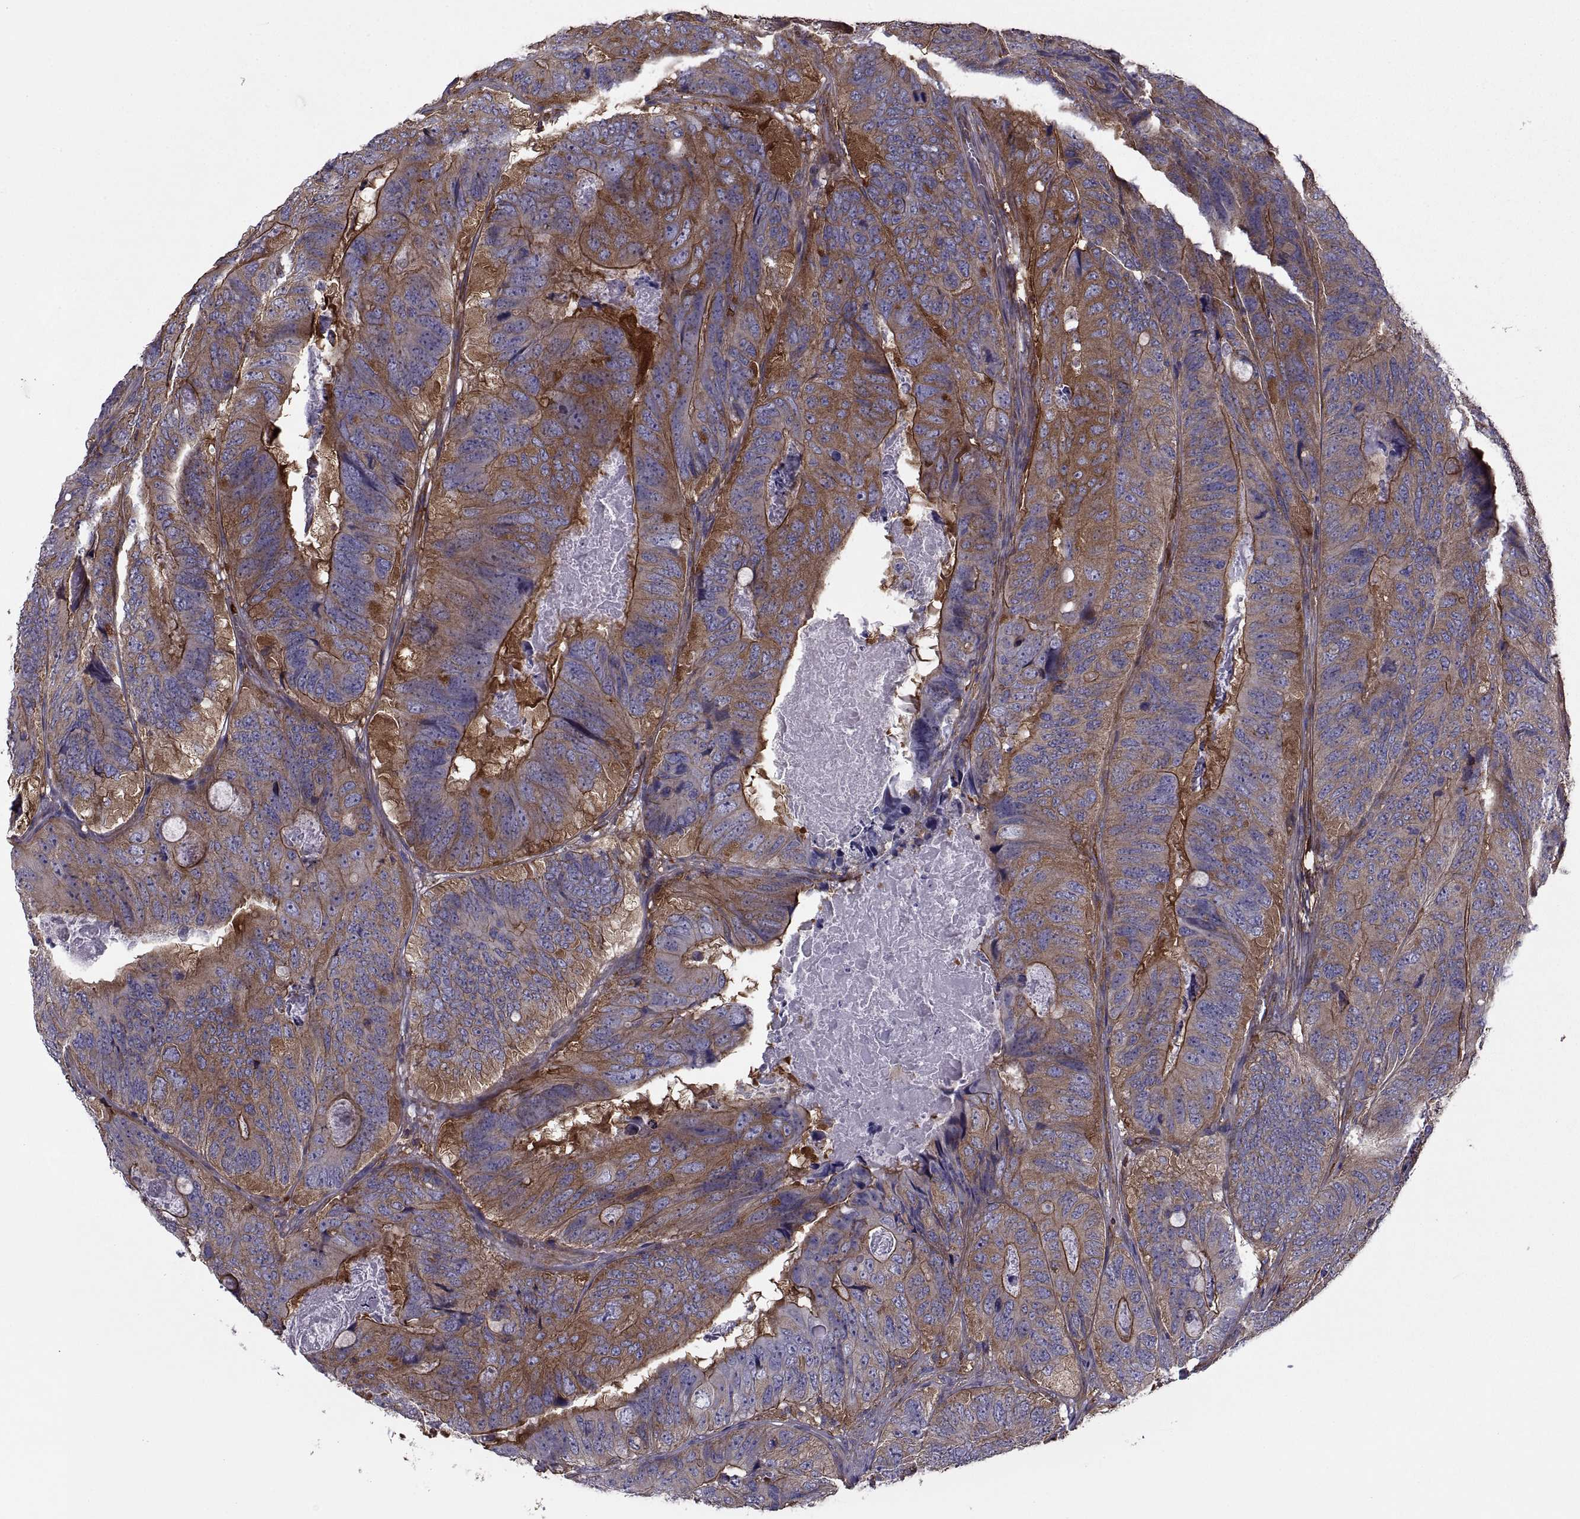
{"staining": {"intensity": "strong", "quantity": "25%-75%", "location": "cytoplasmic/membranous"}, "tissue": "colorectal cancer", "cell_type": "Tumor cells", "image_type": "cancer", "snomed": [{"axis": "morphology", "description": "Adenocarcinoma, NOS"}, {"axis": "topography", "description": "Colon"}], "caption": "Immunohistochemical staining of colorectal adenocarcinoma shows high levels of strong cytoplasmic/membranous expression in approximately 25%-75% of tumor cells. The protein is stained brown, and the nuclei are stained in blue (DAB (3,3'-diaminobenzidine) IHC with brightfield microscopy, high magnification).", "gene": "MYH9", "patient": {"sex": "male", "age": 79}}